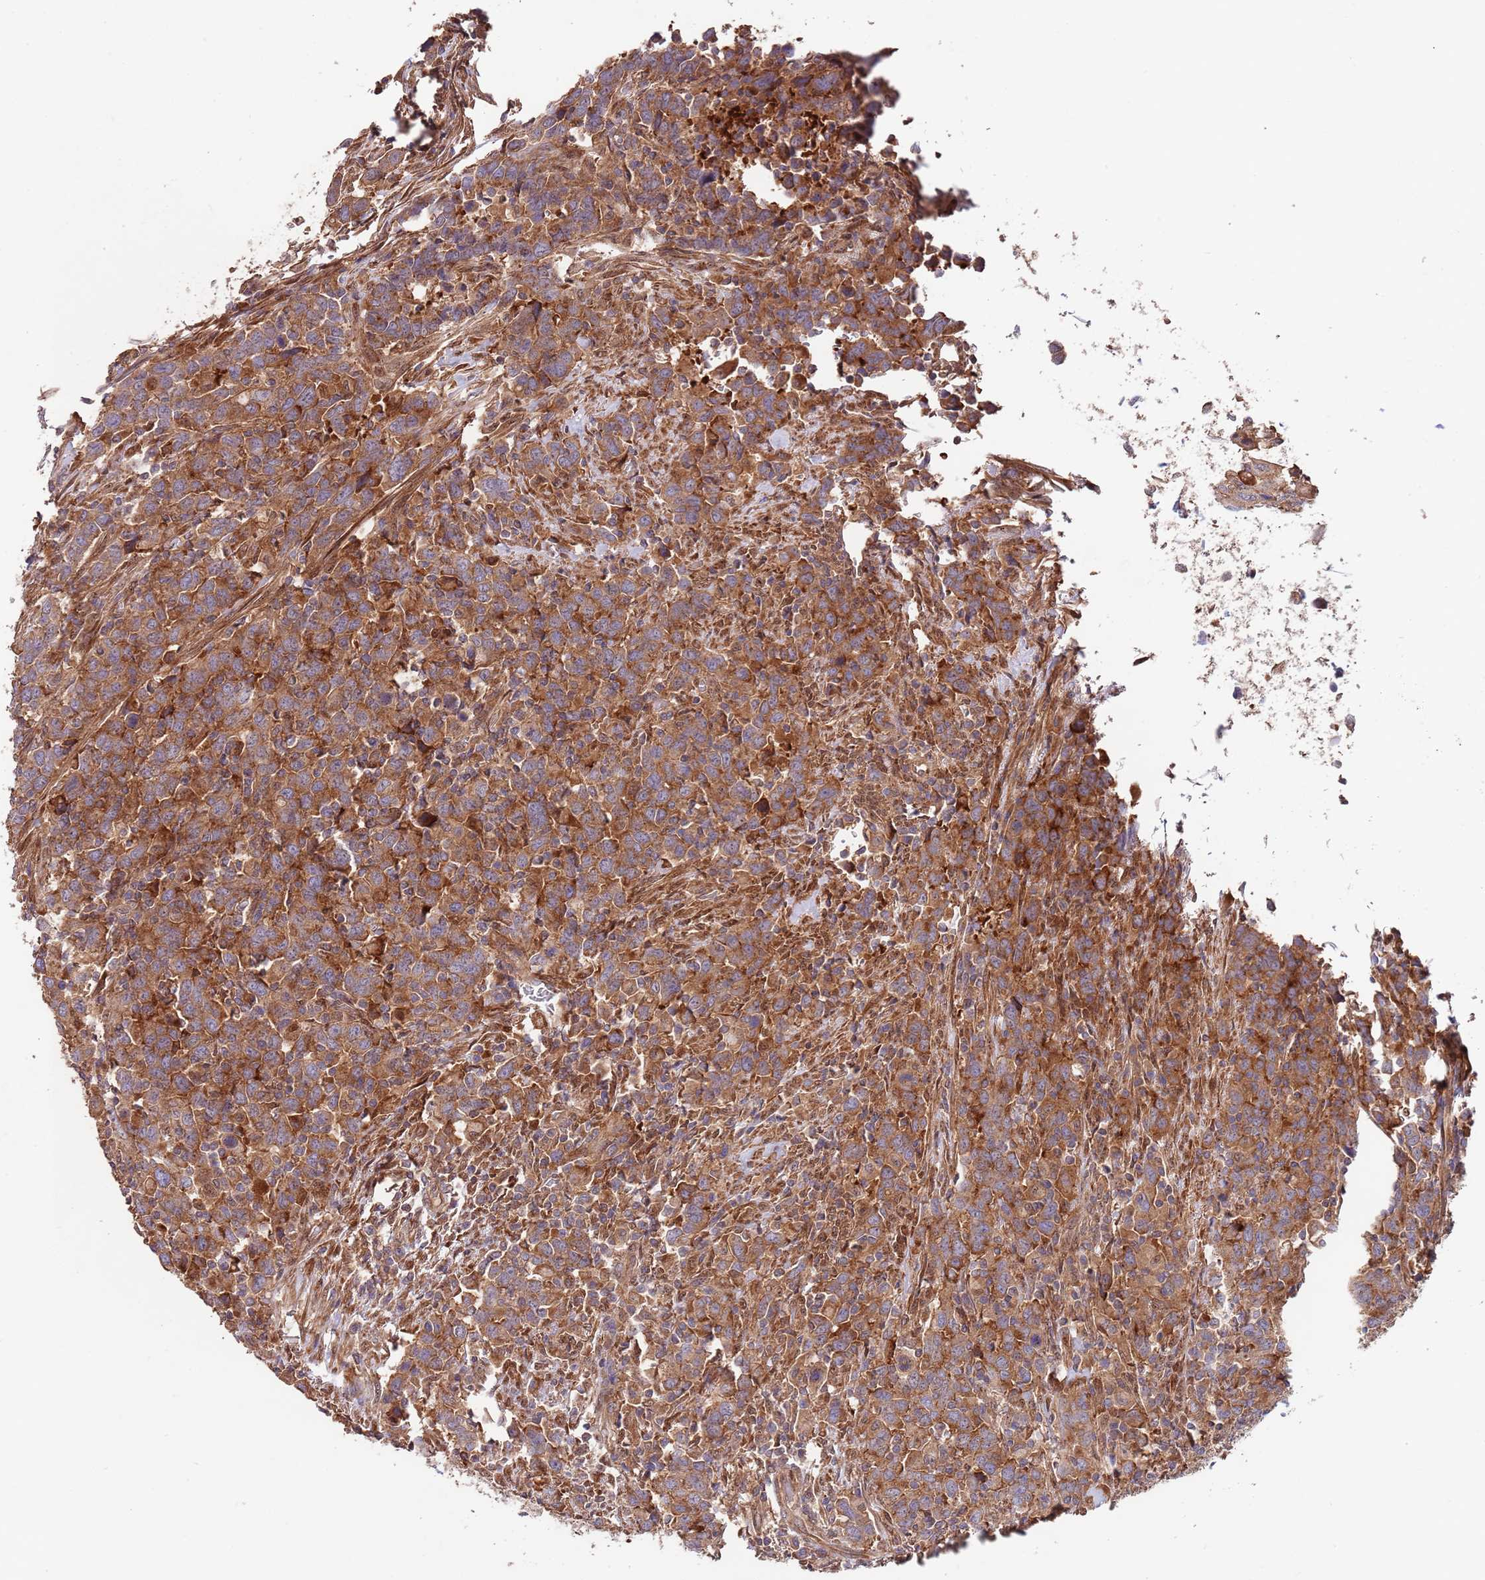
{"staining": {"intensity": "moderate", "quantity": ">75%", "location": "cytoplasmic/membranous"}, "tissue": "urothelial cancer", "cell_type": "Tumor cells", "image_type": "cancer", "snomed": [{"axis": "morphology", "description": "Urothelial carcinoma, High grade"}, {"axis": "topography", "description": "Urinary bladder"}], "caption": "An immunohistochemistry (IHC) micrograph of neoplastic tissue is shown. Protein staining in brown labels moderate cytoplasmic/membranous positivity in urothelial cancer within tumor cells.", "gene": "RNF19B", "patient": {"sex": "male", "age": 61}}